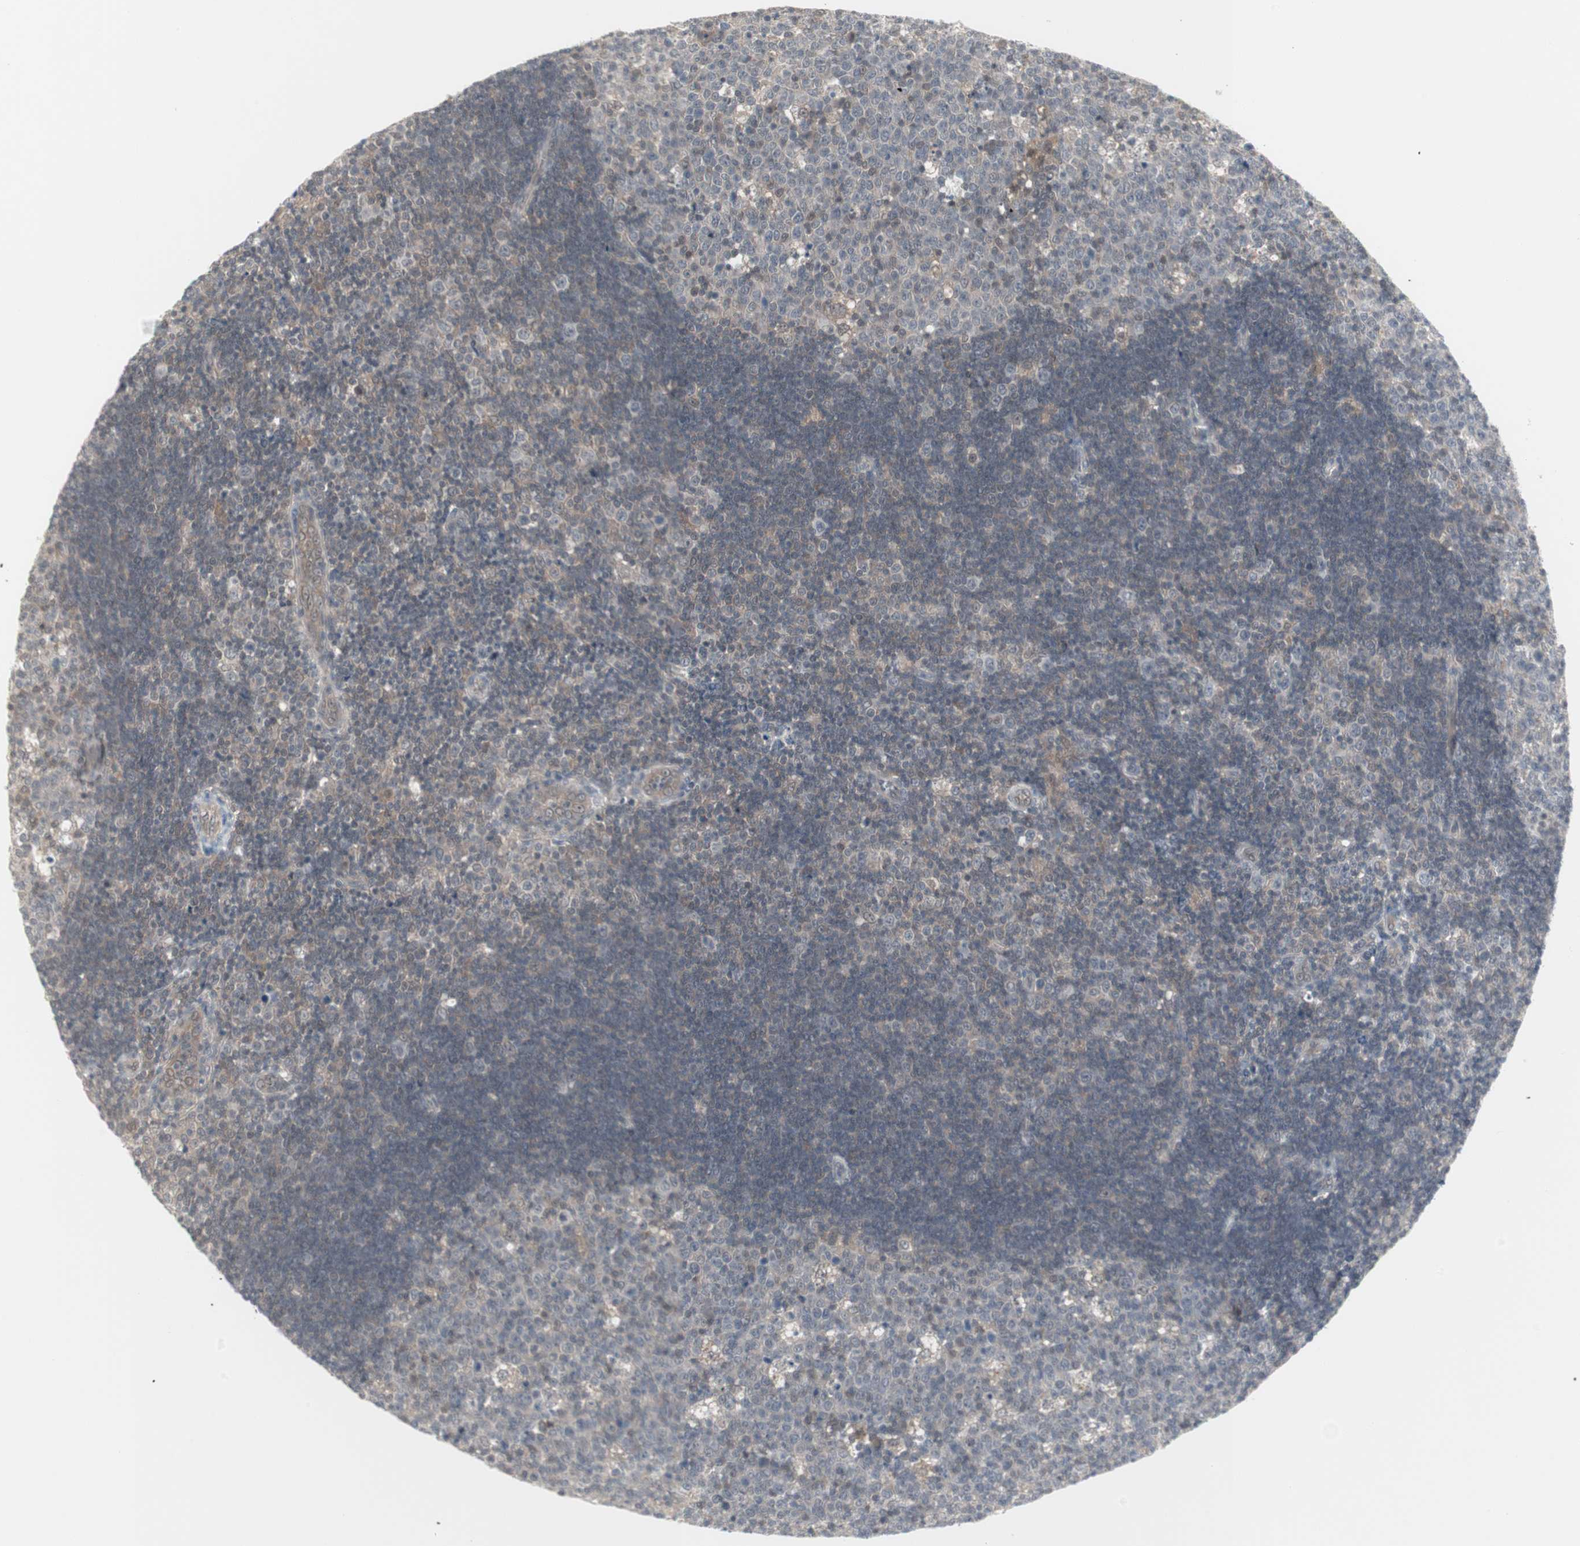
{"staining": {"intensity": "weak", "quantity": "<25%", "location": "cytoplasmic/membranous"}, "tissue": "lymph node", "cell_type": "Germinal center cells", "image_type": "normal", "snomed": [{"axis": "morphology", "description": "Normal tissue, NOS"}, {"axis": "topography", "description": "Lymph node"}, {"axis": "topography", "description": "Salivary gland"}], "caption": "A histopathology image of lymph node stained for a protein shows no brown staining in germinal center cells. (Brightfield microscopy of DAB immunohistochemistry at high magnification).", "gene": "PTPA", "patient": {"sex": "male", "age": 8}}